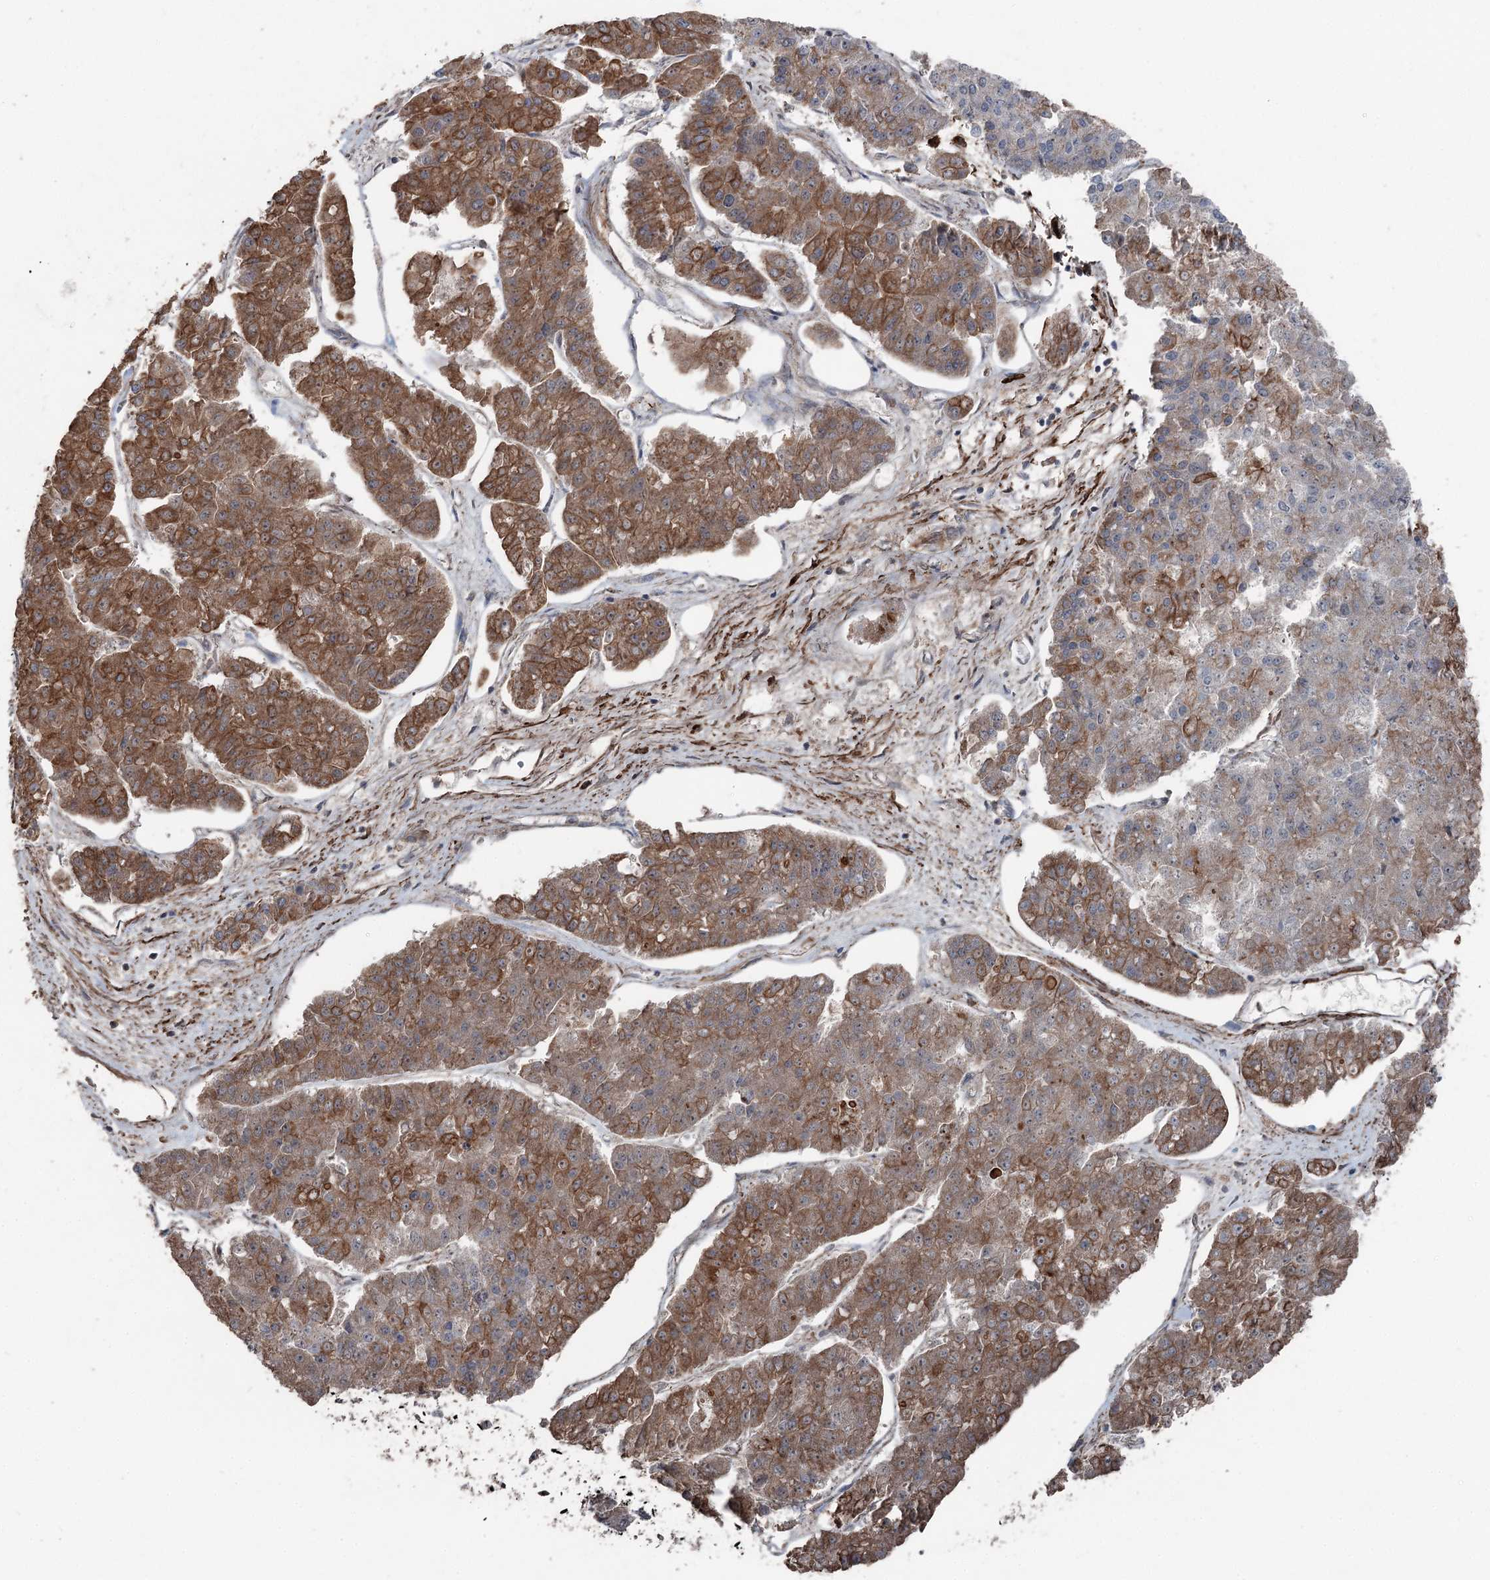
{"staining": {"intensity": "moderate", "quantity": "25%-75%", "location": "cytoplasmic/membranous"}, "tissue": "pancreatic cancer", "cell_type": "Tumor cells", "image_type": "cancer", "snomed": [{"axis": "morphology", "description": "Adenocarcinoma, NOS"}, {"axis": "topography", "description": "Pancreas"}], "caption": "Pancreatic adenocarcinoma stained for a protein (brown) displays moderate cytoplasmic/membranous positive expression in approximately 25%-75% of tumor cells.", "gene": "CCDC82", "patient": {"sex": "male", "age": 50}}